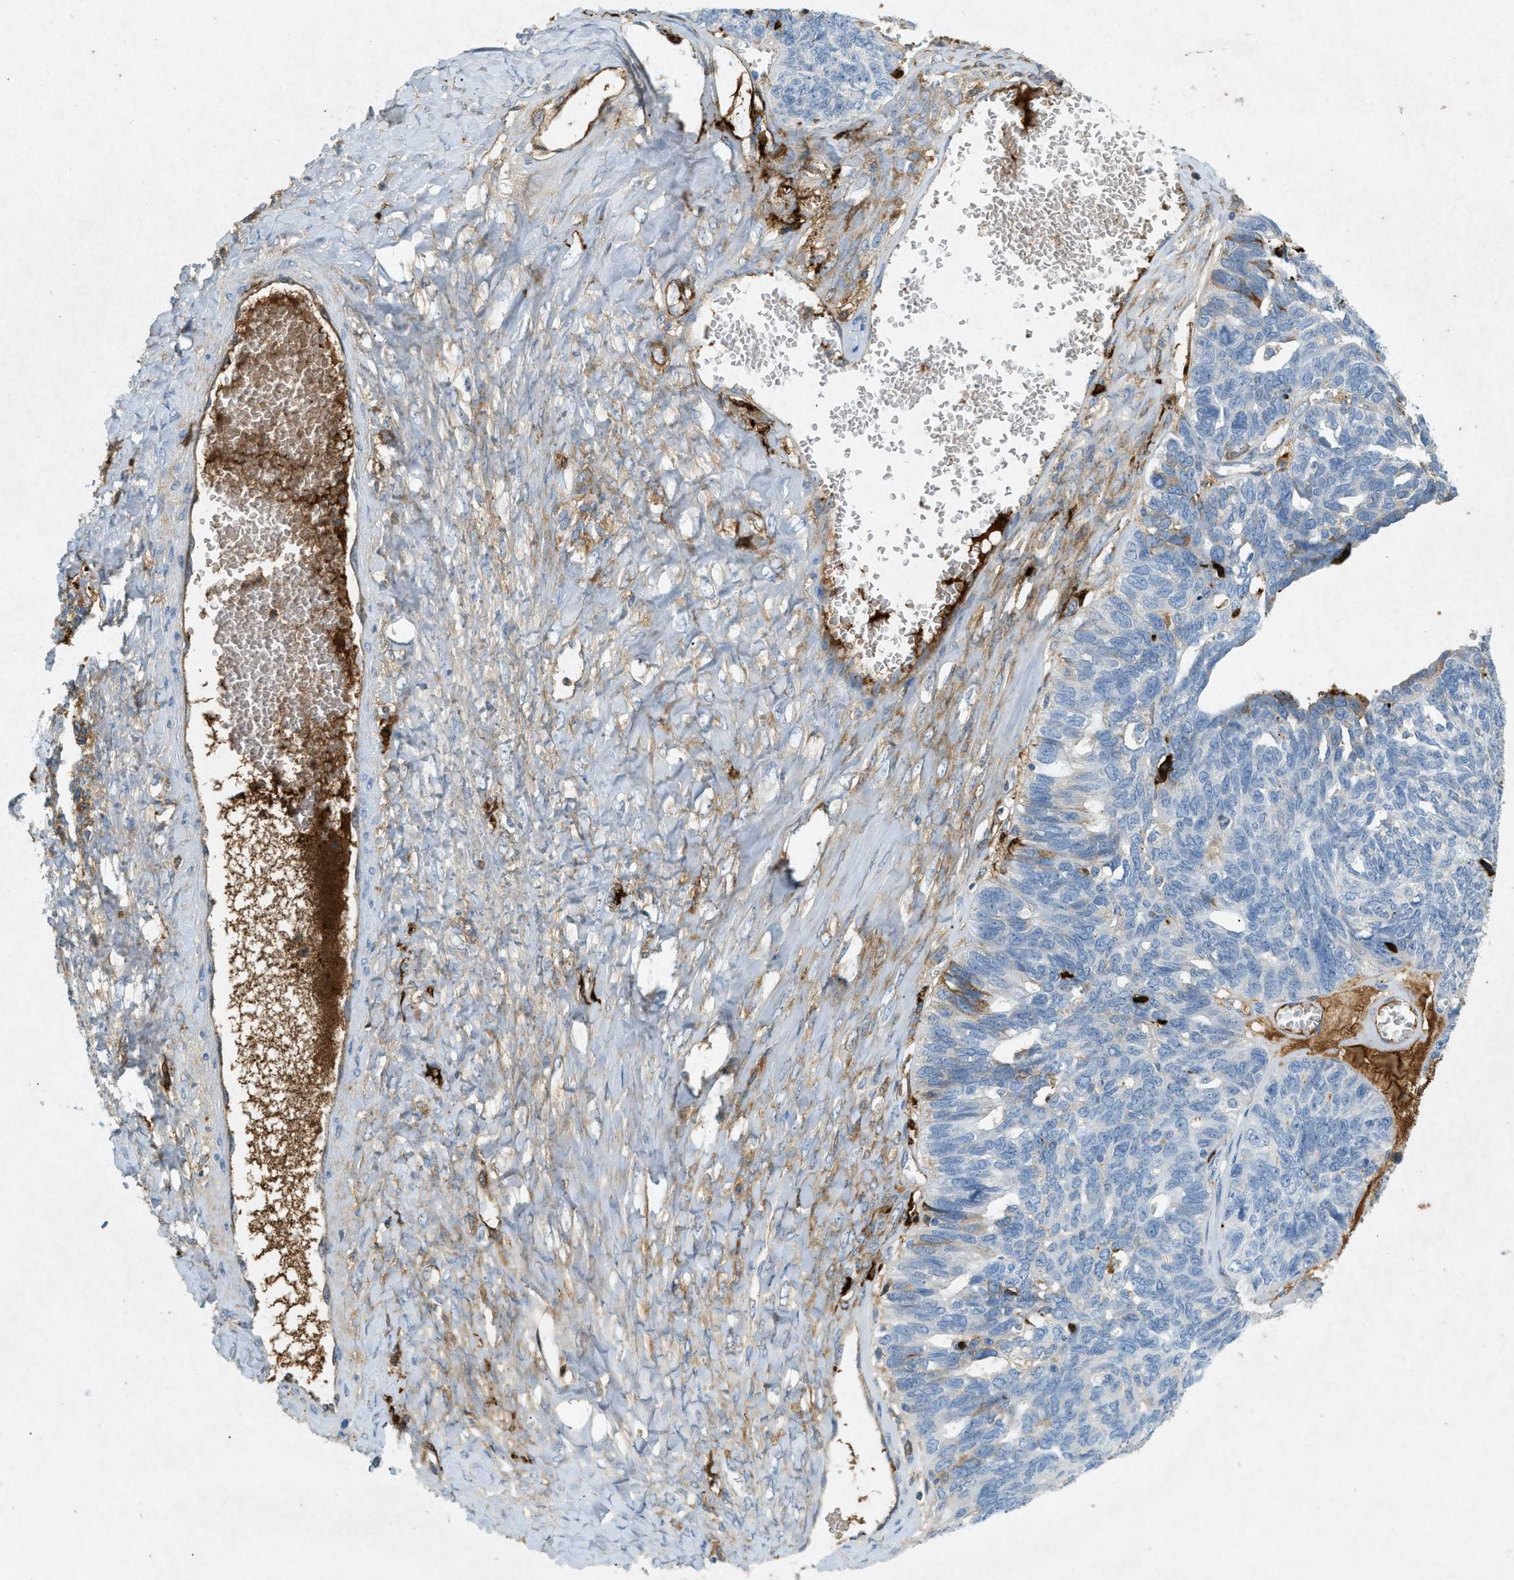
{"staining": {"intensity": "moderate", "quantity": "<25%", "location": "cytoplasmic/membranous"}, "tissue": "ovarian cancer", "cell_type": "Tumor cells", "image_type": "cancer", "snomed": [{"axis": "morphology", "description": "Cystadenocarcinoma, serous, NOS"}, {"axis": "topography", "description": "Ovary"}], "caption": "Moderate cytoplasmic/membranous positivity for a protein is present in approximately <25% of tumor cells of serous cystadenocarcinoma (ovarian) using IHC.", "gene": "F2", "patient": {"sex": "female", "age": 79}}